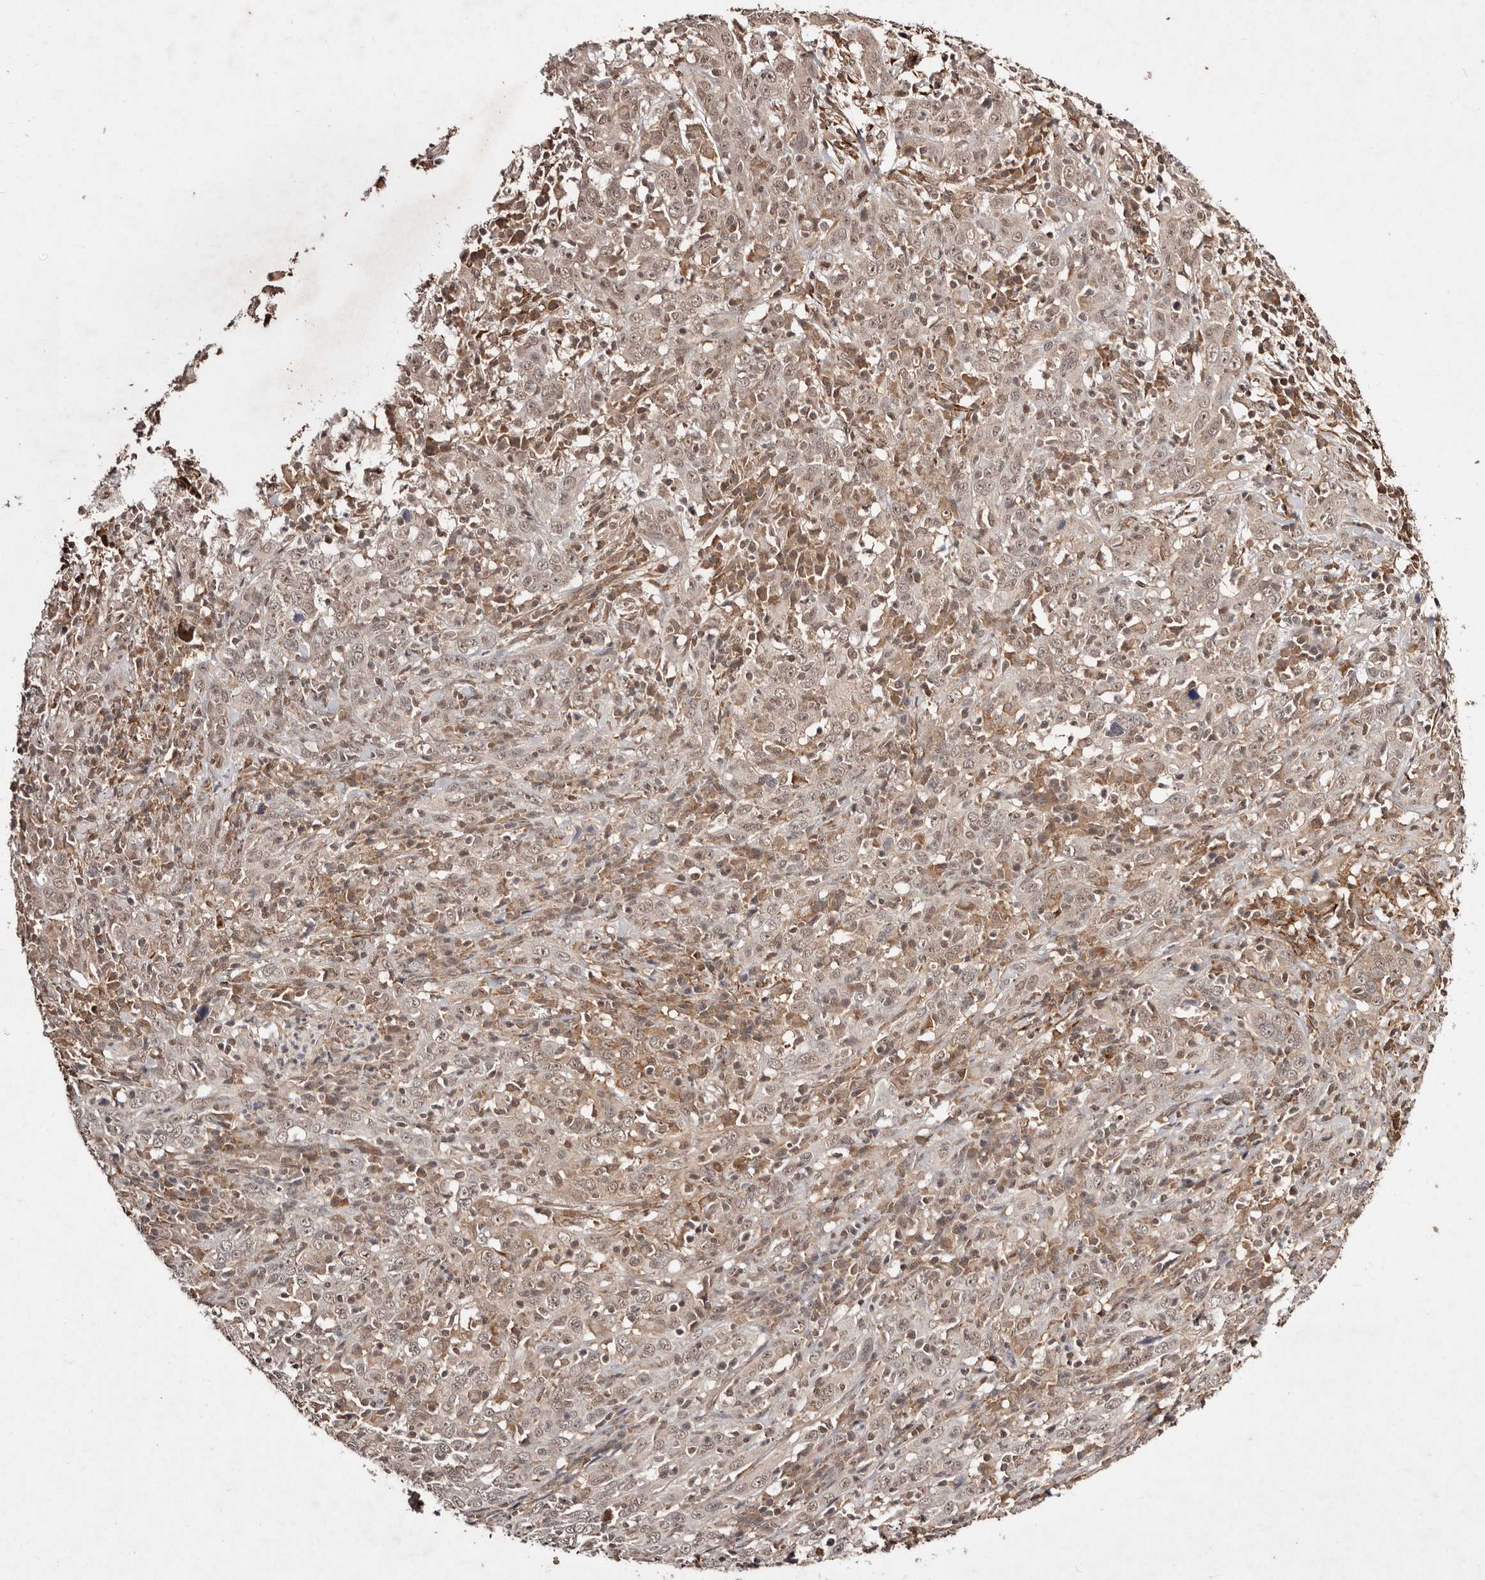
{"staining": {"intensity": "weak", "quantity": ">75%", "location": "cytoplasmic/membranous,nuclear"}, "tissue": "cervical cancer", "cell_type": "Tumor cells", "image_type": "cancer", "snomed": [{"axis": "morphology", "description": "Squamous cell carcinoma, NOS"}, {"axis": "topography", "description": "Cervix"}], "caption": "Weak cytoplasmic/membranous and nuclear expression is seen in about >75% of tumor cells in cervical squamous cell carcinoma. (brown staining indicates protein expression, while blue staining denotes nuclei).", "gene": "BICRAL", "patient": {"sex": "female", "age": 46}}